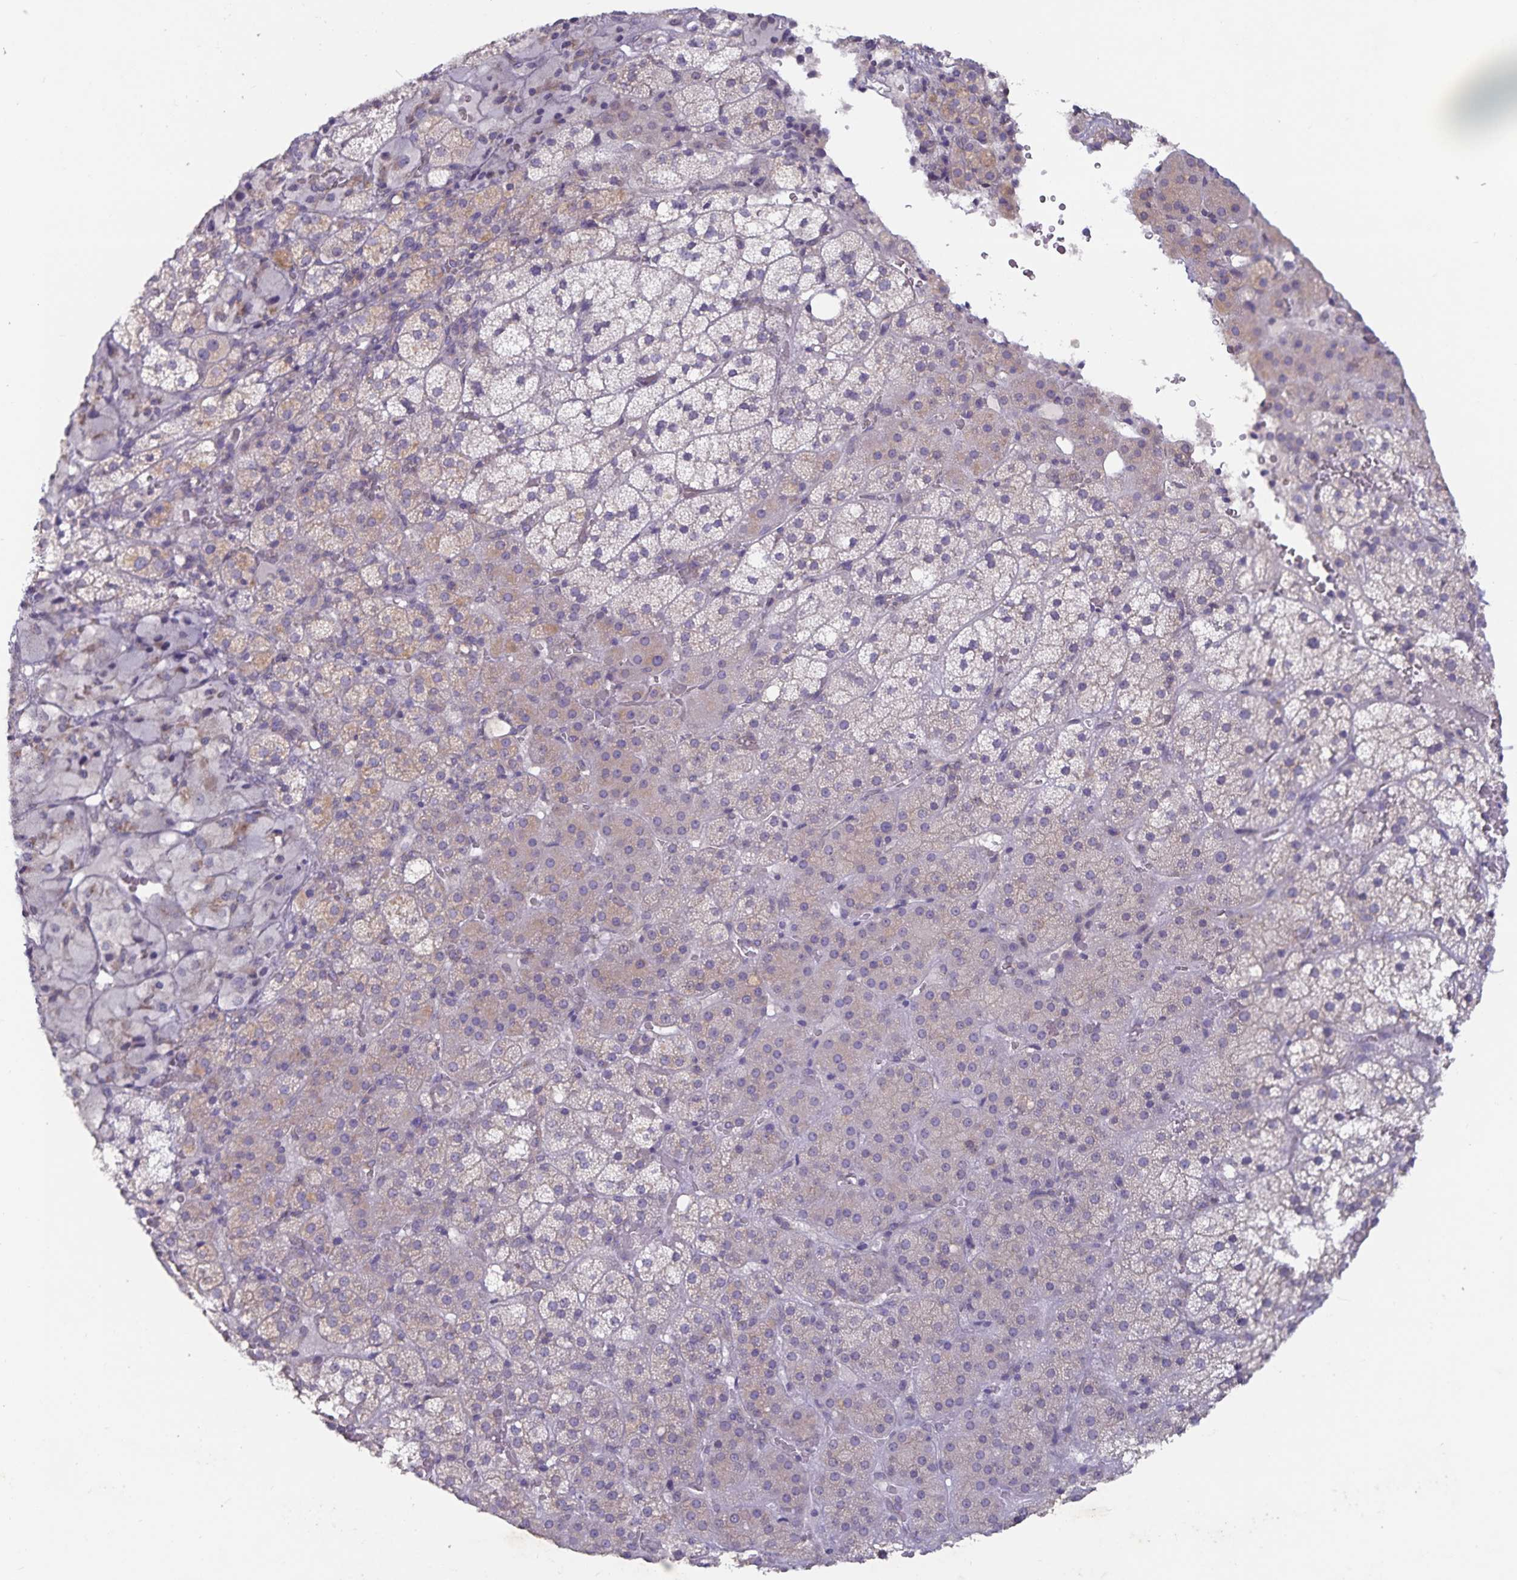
{"staining": {"intensity": "weak", "quantity": "25%-75%", "location": "cytoplasmic/membranous"}, "tissue": "adrenal gland", "cell_type": "Glandular cells", "image_type": "normal", "snomed": [{"axis": "morphology", "description": "Normal tissue, NOS"}, {"axis": "topography", "description": "Adrenal gland"}], "caption": "About 25%-75% of glandular cells in unremarkable adrenal gland display weak cytoplasmic/membranous protein staining as visualized by brown immunohistochemical staining.", "gene": "FAM120A", "patient": {"sex": "male", "age": 53}}